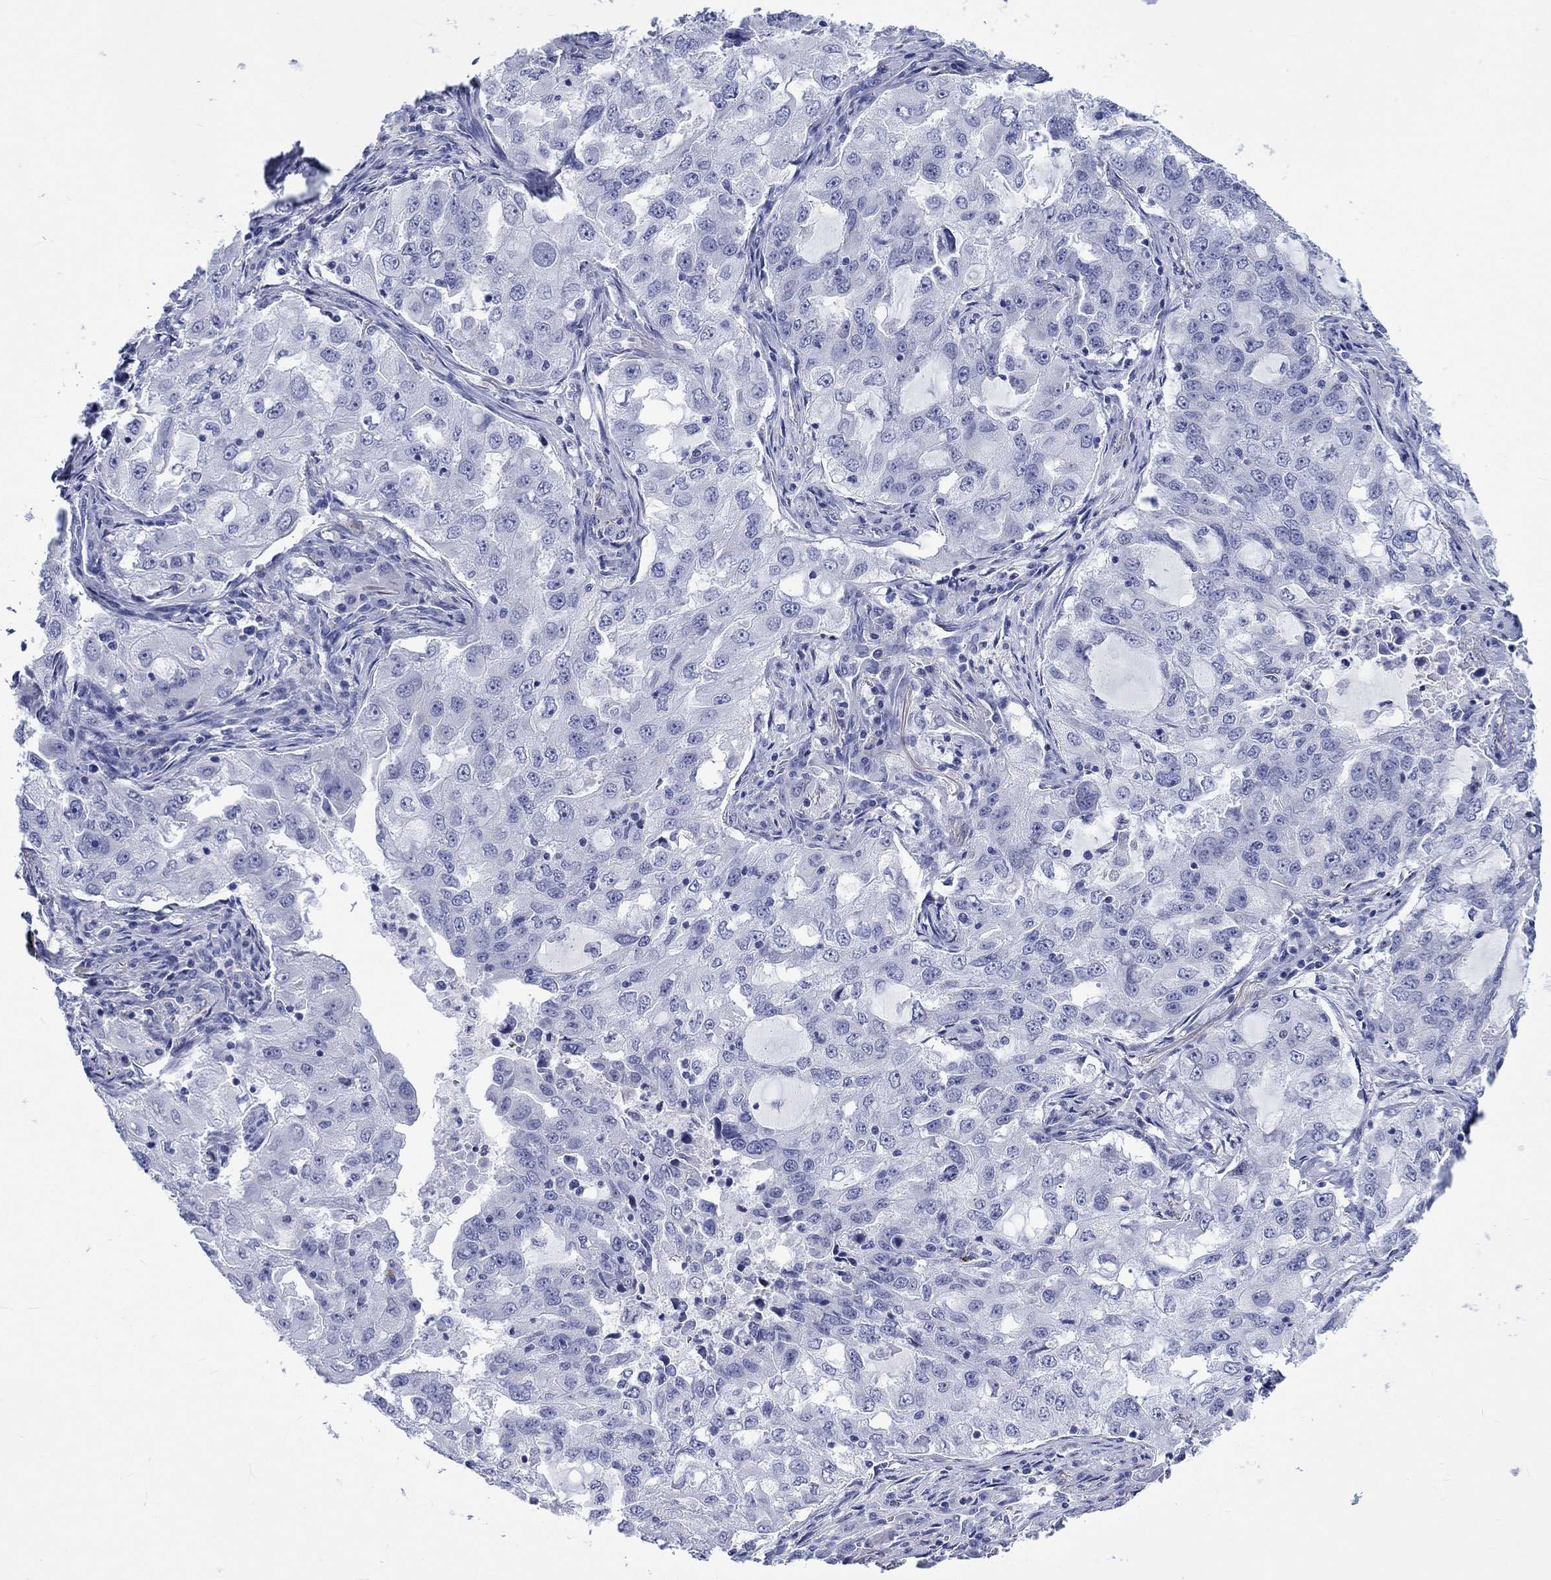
{"staining": {"intensity": "negative", "quantity": "none", "location": "none"}, "tissue": "lung cancer", "cell_type": "Tumor cells", "image_type": "cancer", "snomed": [{"axis": "morphology", "description": "Adenocarcinoma, NOS"}, {"axis": "topography", "description": "Lung"}], "caption": "Lung cancer (adenocarcinoma) was stained to show a protein in brown. There is no significant staining in tumor cells.", "gene": "KRT76", "patient": {"sex": "female", "age": 61}}